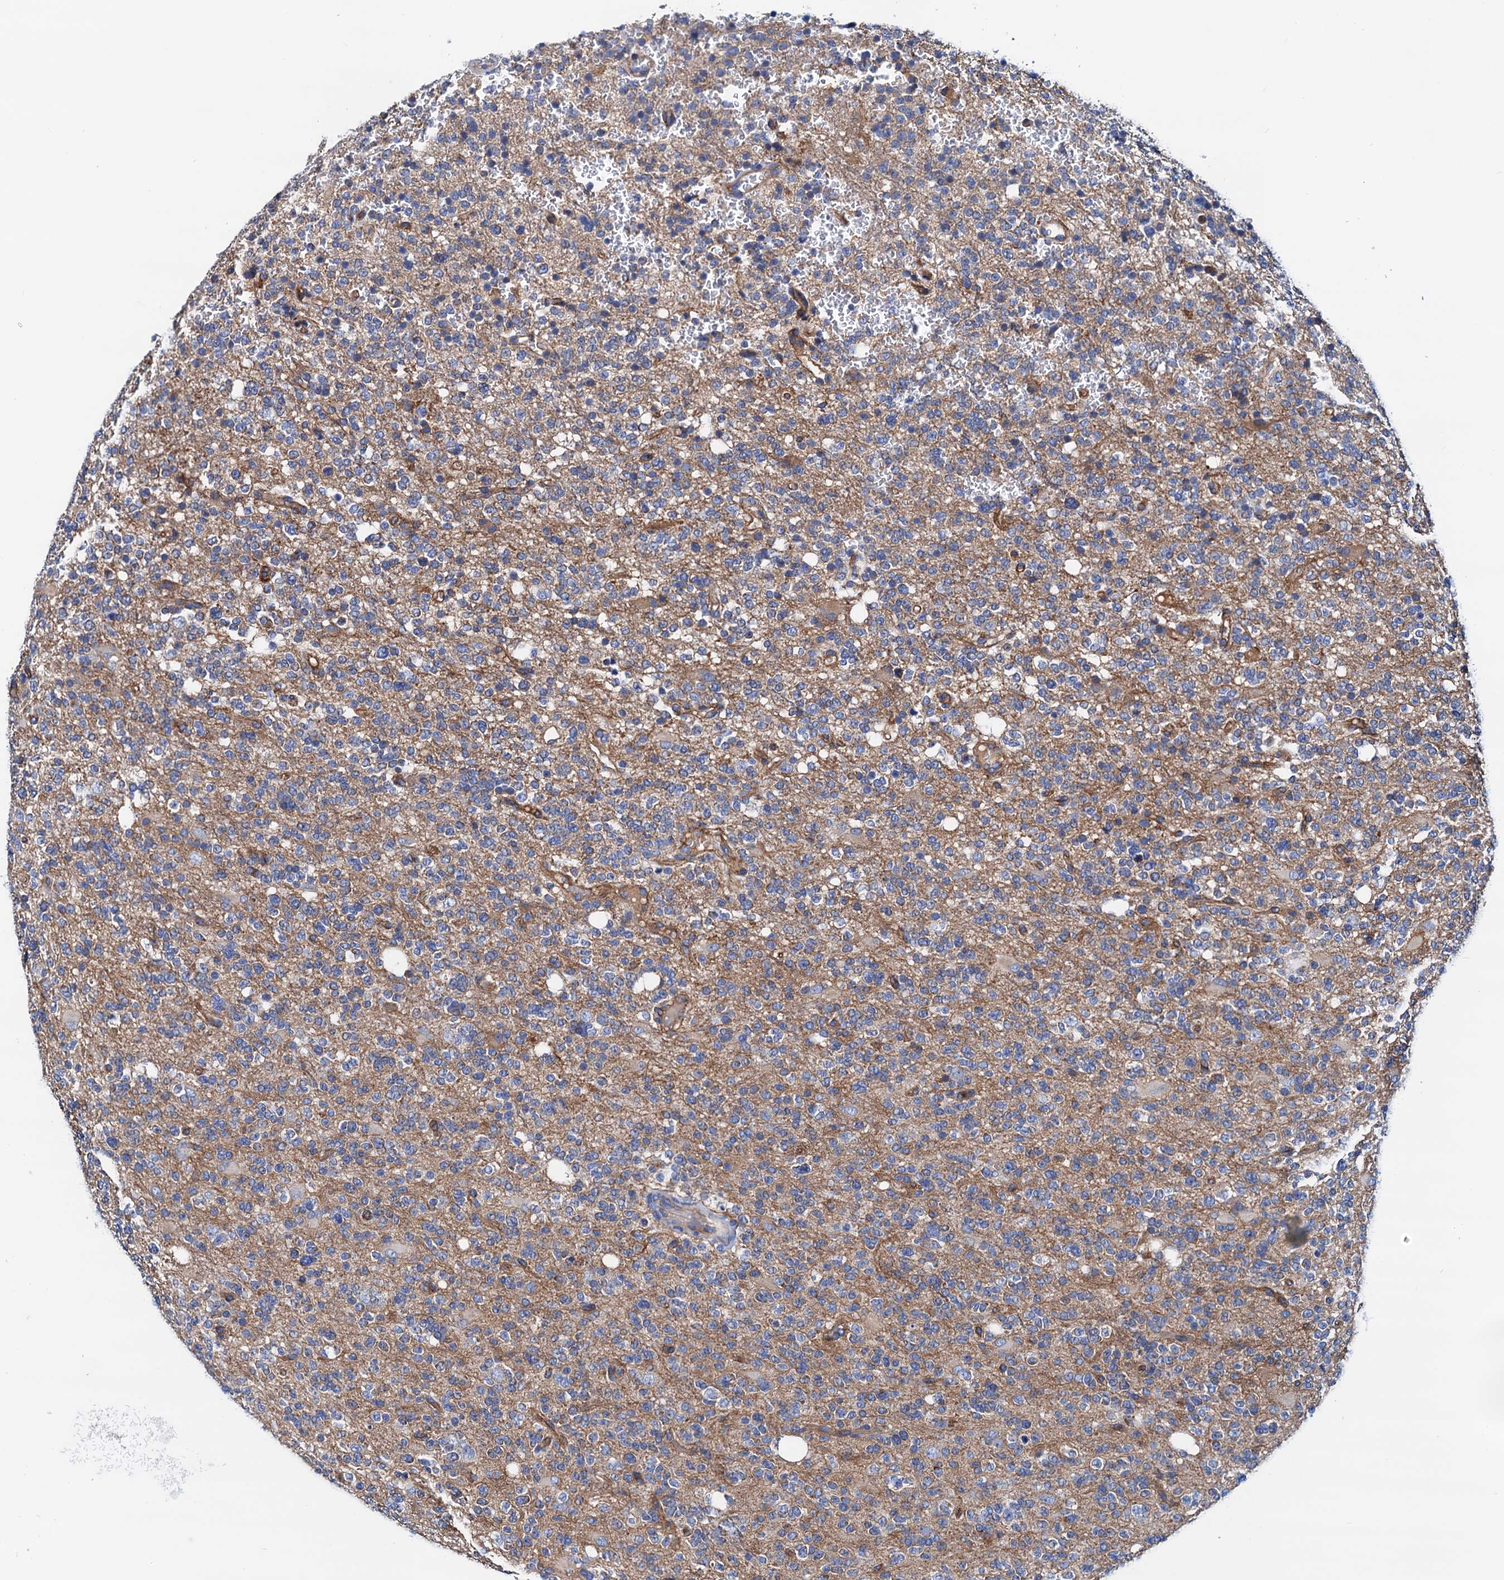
{"staining": {"intensity": "negative", "quantity": "none", "location": "none"}, "tissue": "glioma", "cell_type": "Tumor cells", "image_type": "cancer", "snomed": [{"axis": "morphology", "description": "Glioma, malignant, High grade"}, {"axis": "topography", "description": "Brain"}], "caption": "The immunohistochemistry (IHC) histopathology image has no significant positivity in tumor cells of malignant glioma (high-grade) tissue.", "gene": "RASSF9", "patient": {"sex": "female", "age": 62}}